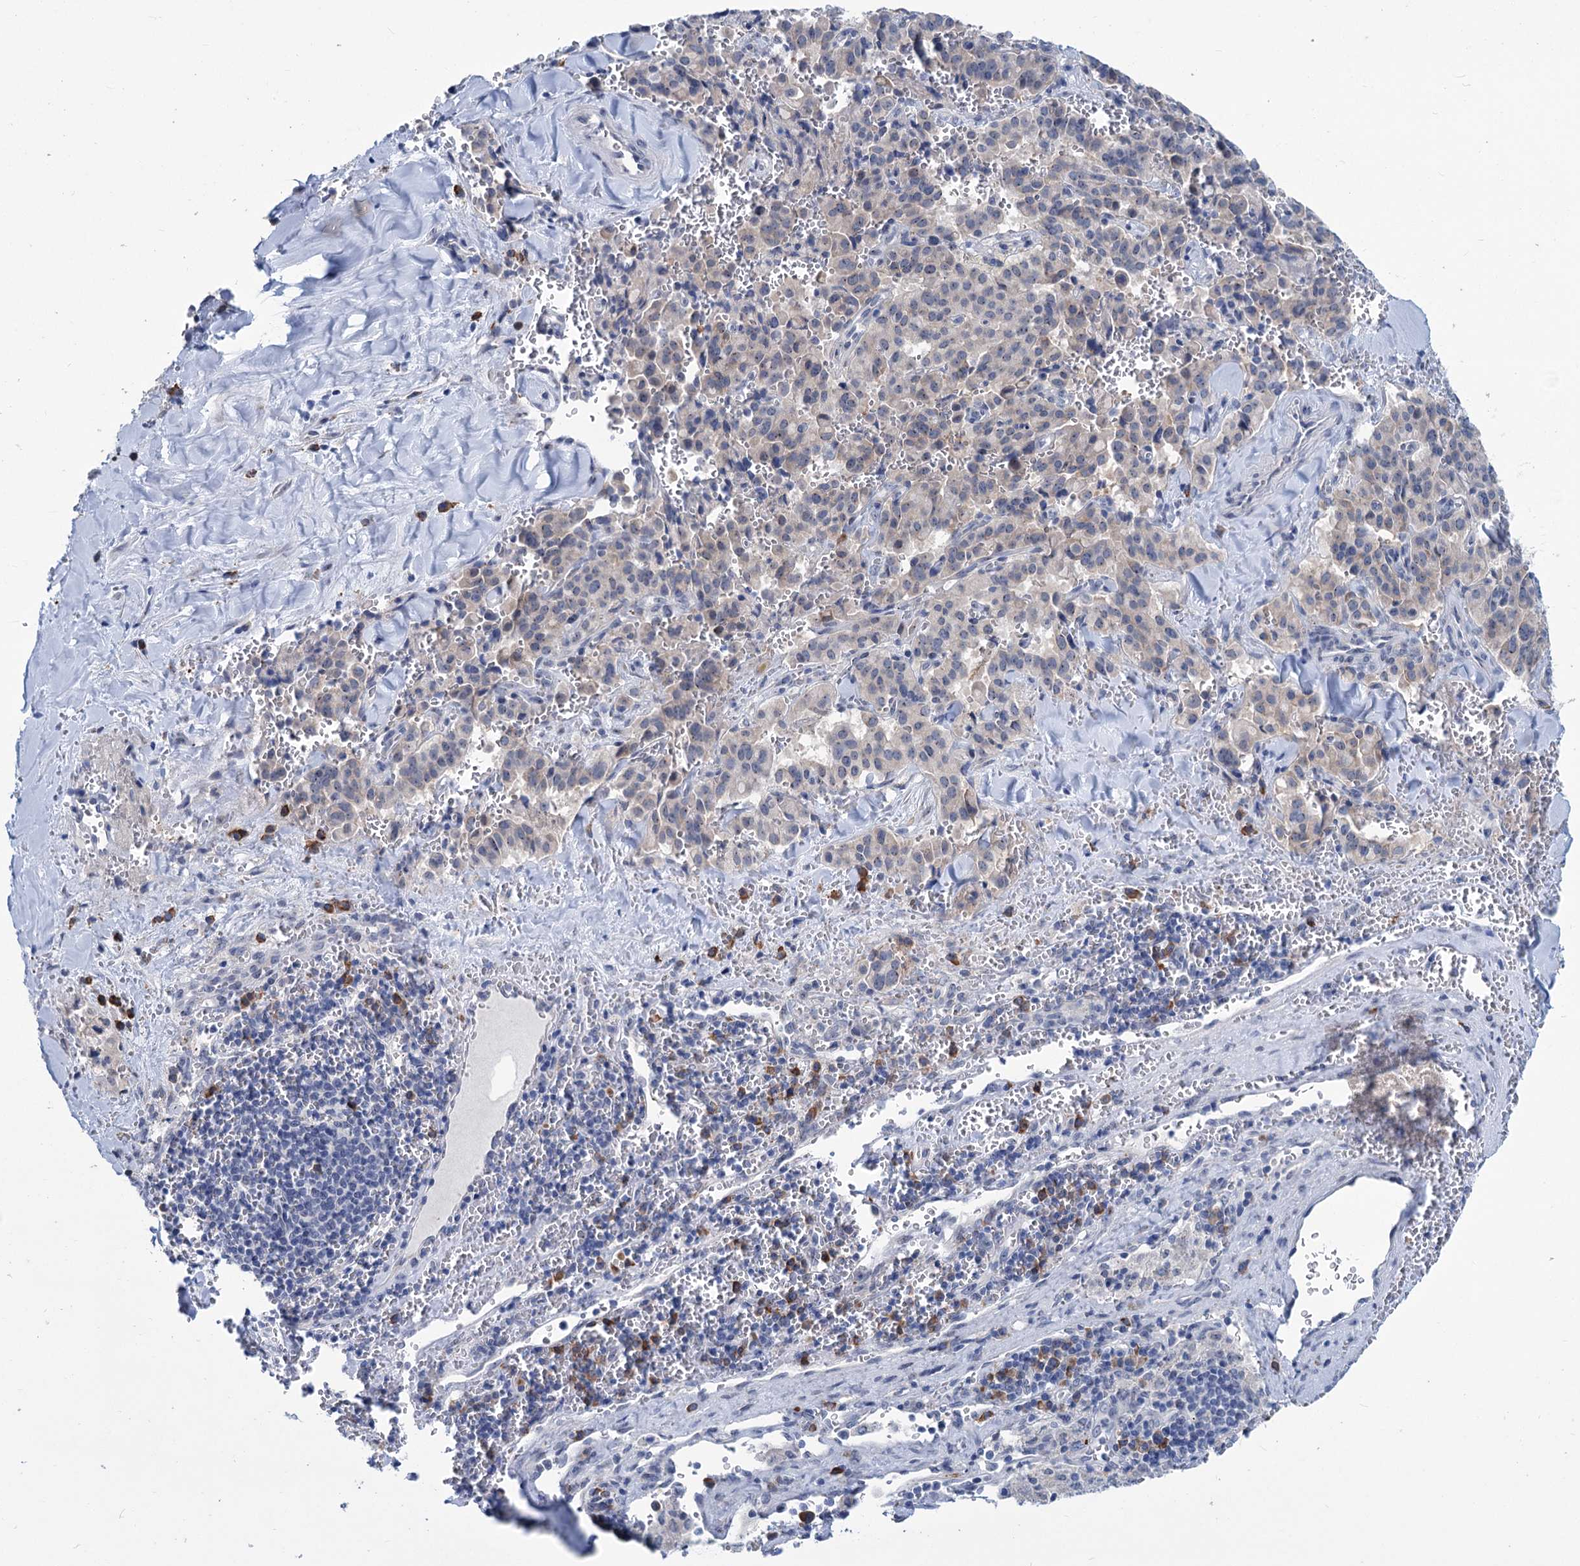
{"staining": {"intensity": "weak", "quantity": "25%-75%", "location": "cytoplasmic/membranous"}, "tissue": "pancreatic cancer", "cell_type": "Tumor cells", "image_type": "cancer", "snomed": [{"axis": "morphology", "description": "Adenocarcinoma, NOS"}, {"axis": "topography", "description": "Pancreas"}], "caption": "Immunohistochemical staining of pancreatic adenocarcinoma exhibits low levels of weak cytoplasmic/membranous expression in about 25%-75% of tumor cells.", "gene": "NEU3", "patient": {"sex": "male", "age": 65}}